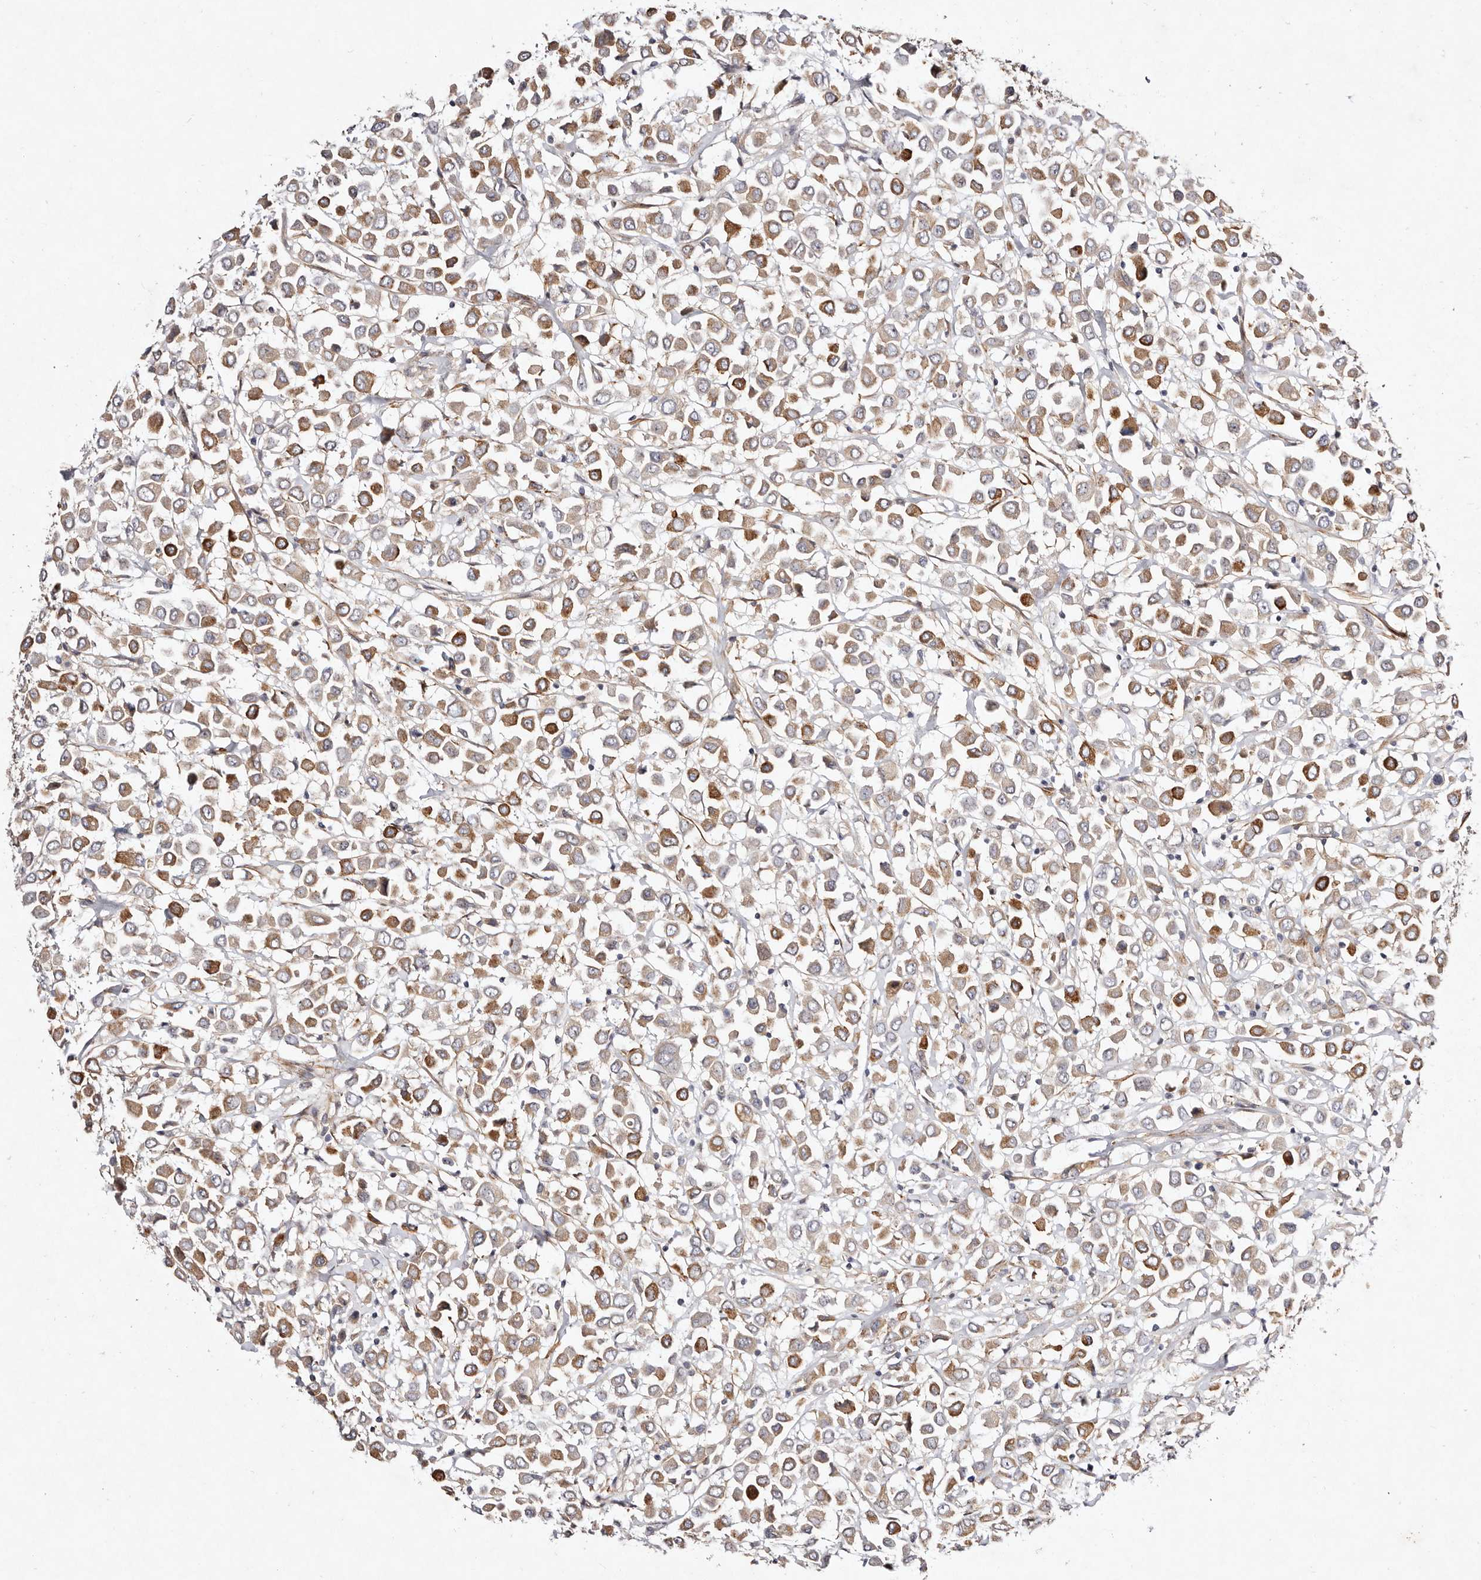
{"staining": {"intensity": "moderate", "quantity": ">75%", "location": "cytoplasmic/membranous"}, "tissue": "breast cancer", "cell_type": "Tumor cells", "image_type": "cancer", "snomed": [{"axis": "morphology", "description": "Duct carcinoma"}, {"axis": "topography", "description": "Breast"}], "caption": "Approximately >75% of tumor cells in breast cancer demonstrate moderate cytoplasmic/membranous protein staining as visualized by brown immunohistochemical staining.", "gene": "MTMR11", "patient": {"sex": "female", "age": 61}}